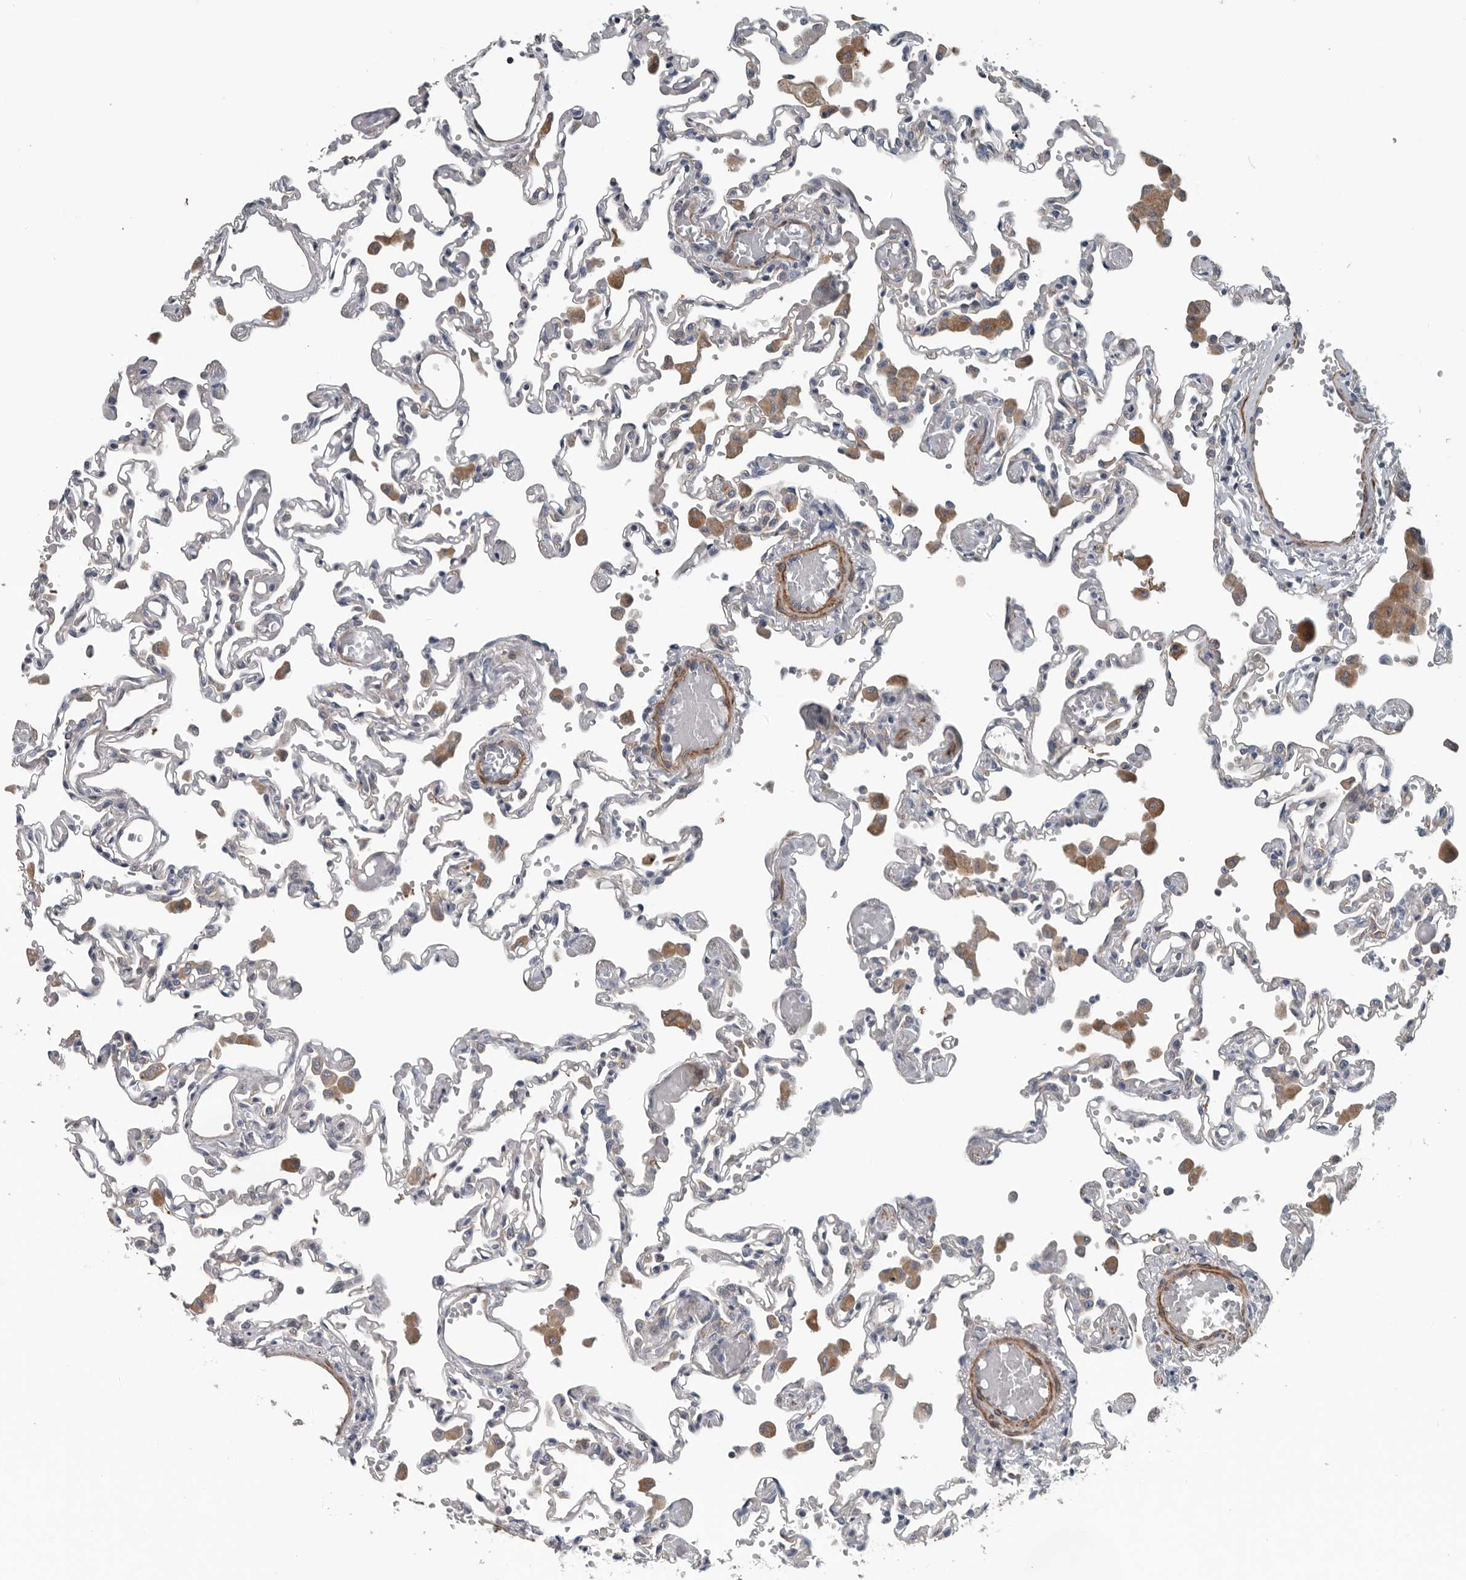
{"staining": {"intensity": "negative", "quantity": "none", "location": "none"}, "tissue": "lung", "cell_type": "Alveolar cells", "image_type": "normal", "snomed": [{"axis": "morphology", "description": "Normal tissue, NOS"}, {"axis": "topography", "description": "Bronchus"}, {"axis": "topography", "description": "Lung"}], "caption": "A histopathology image of lung stained for a protein displays no brown staining in alveolar cells. (Immunohistochemistry, brightfield microscopy, high magnification).", "gene": "DPY19L4", "patient": {"sex": "female", "age": 49}}